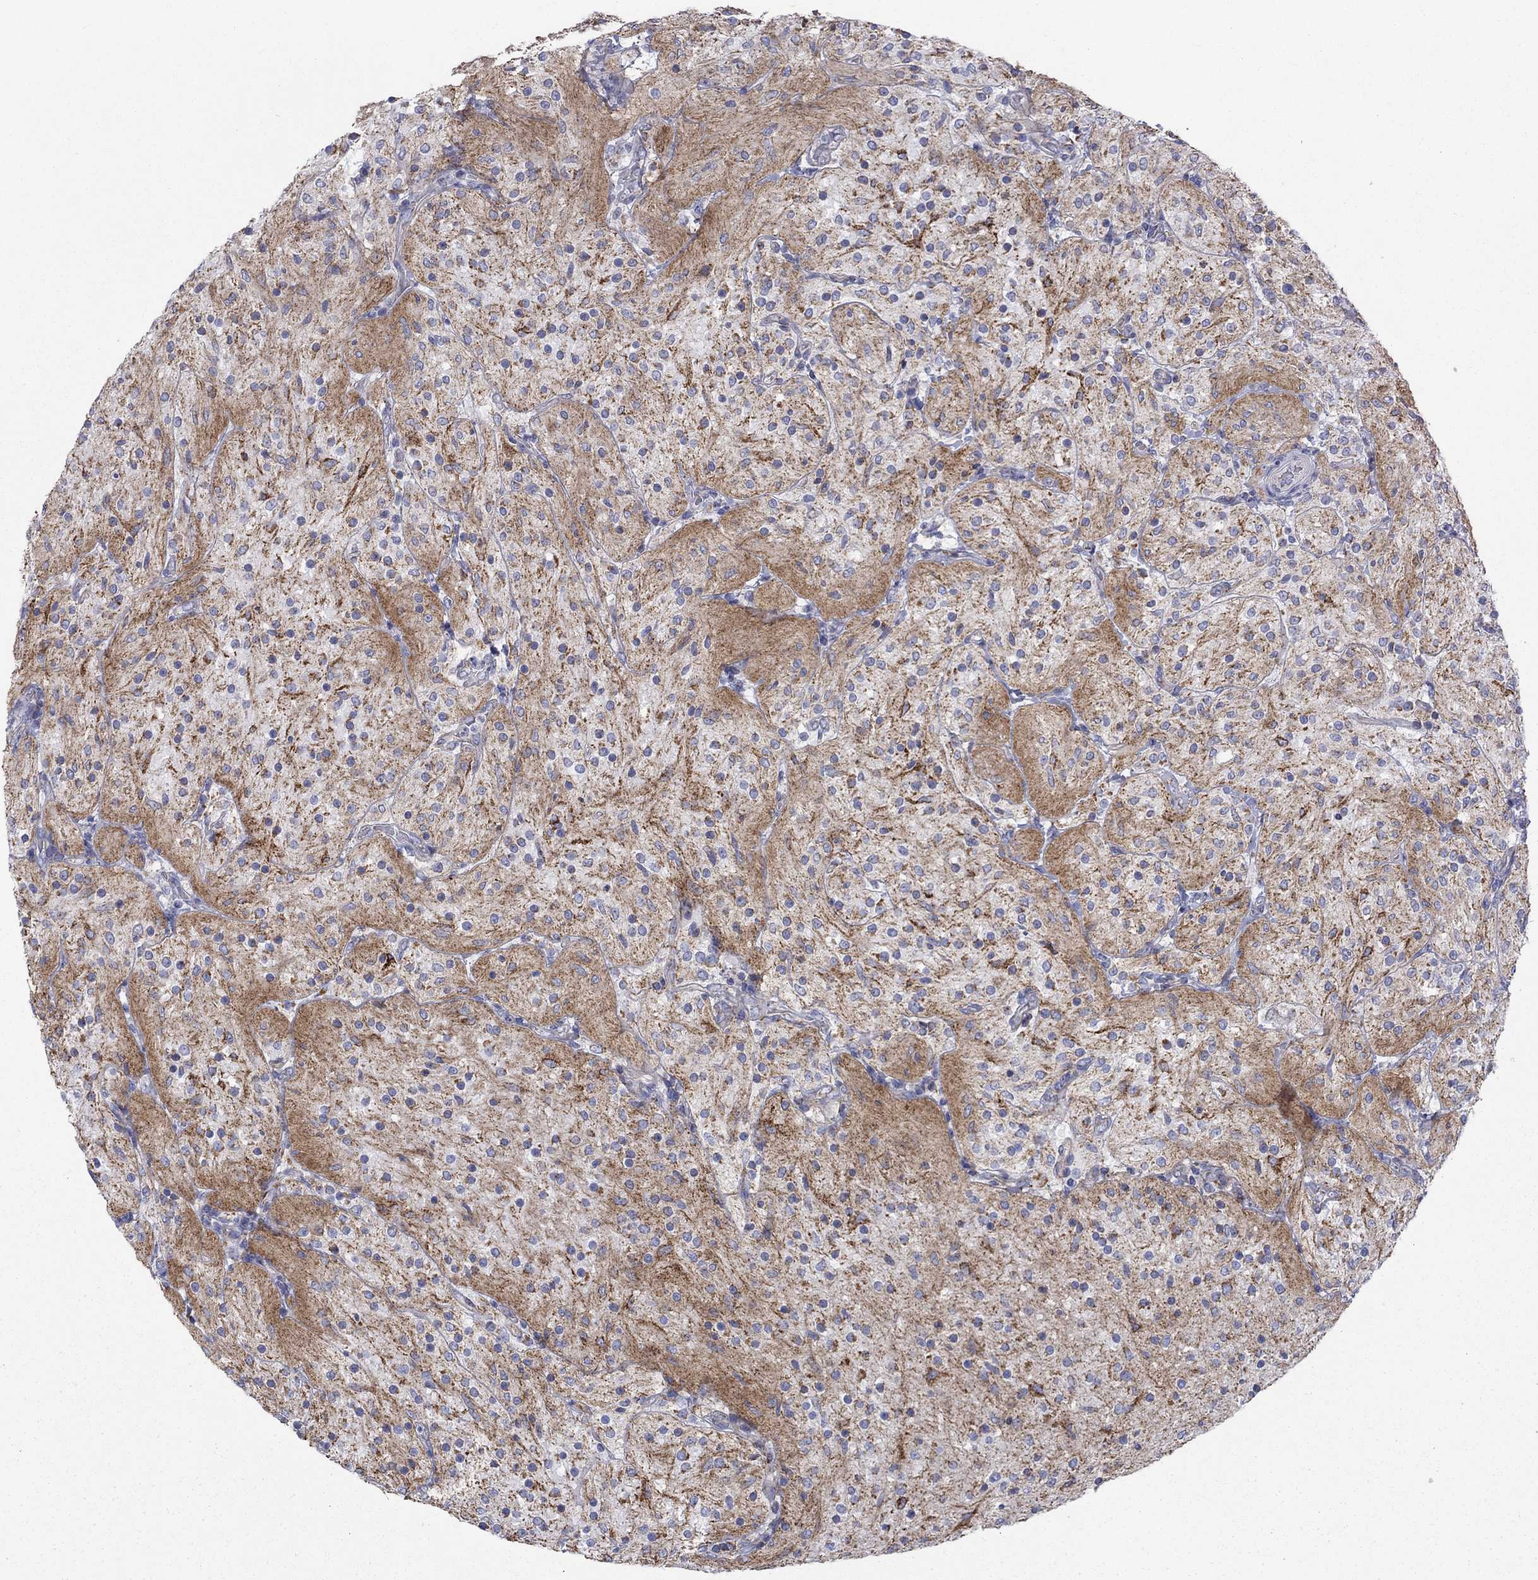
{"staining": {"intensity": "strong", "quantity": "<25%", "location": "cytoplasmic/membranous"}, "tissue": "glioma", "cell_type": "Tumor cells", "image_type": "cancer", "snomed": [{"axis": "morphology", "description": "Glioma, malignant, Low grade"}, {"axis": "topography", "description": "Brain"}], "caption": "Protein analysis of glioma tissue displays strong cytoplasmic/membranous expression in about <25% of tumor cells.", "gene": "CISD1", "patient": {"sex": "male", "age": 3}}